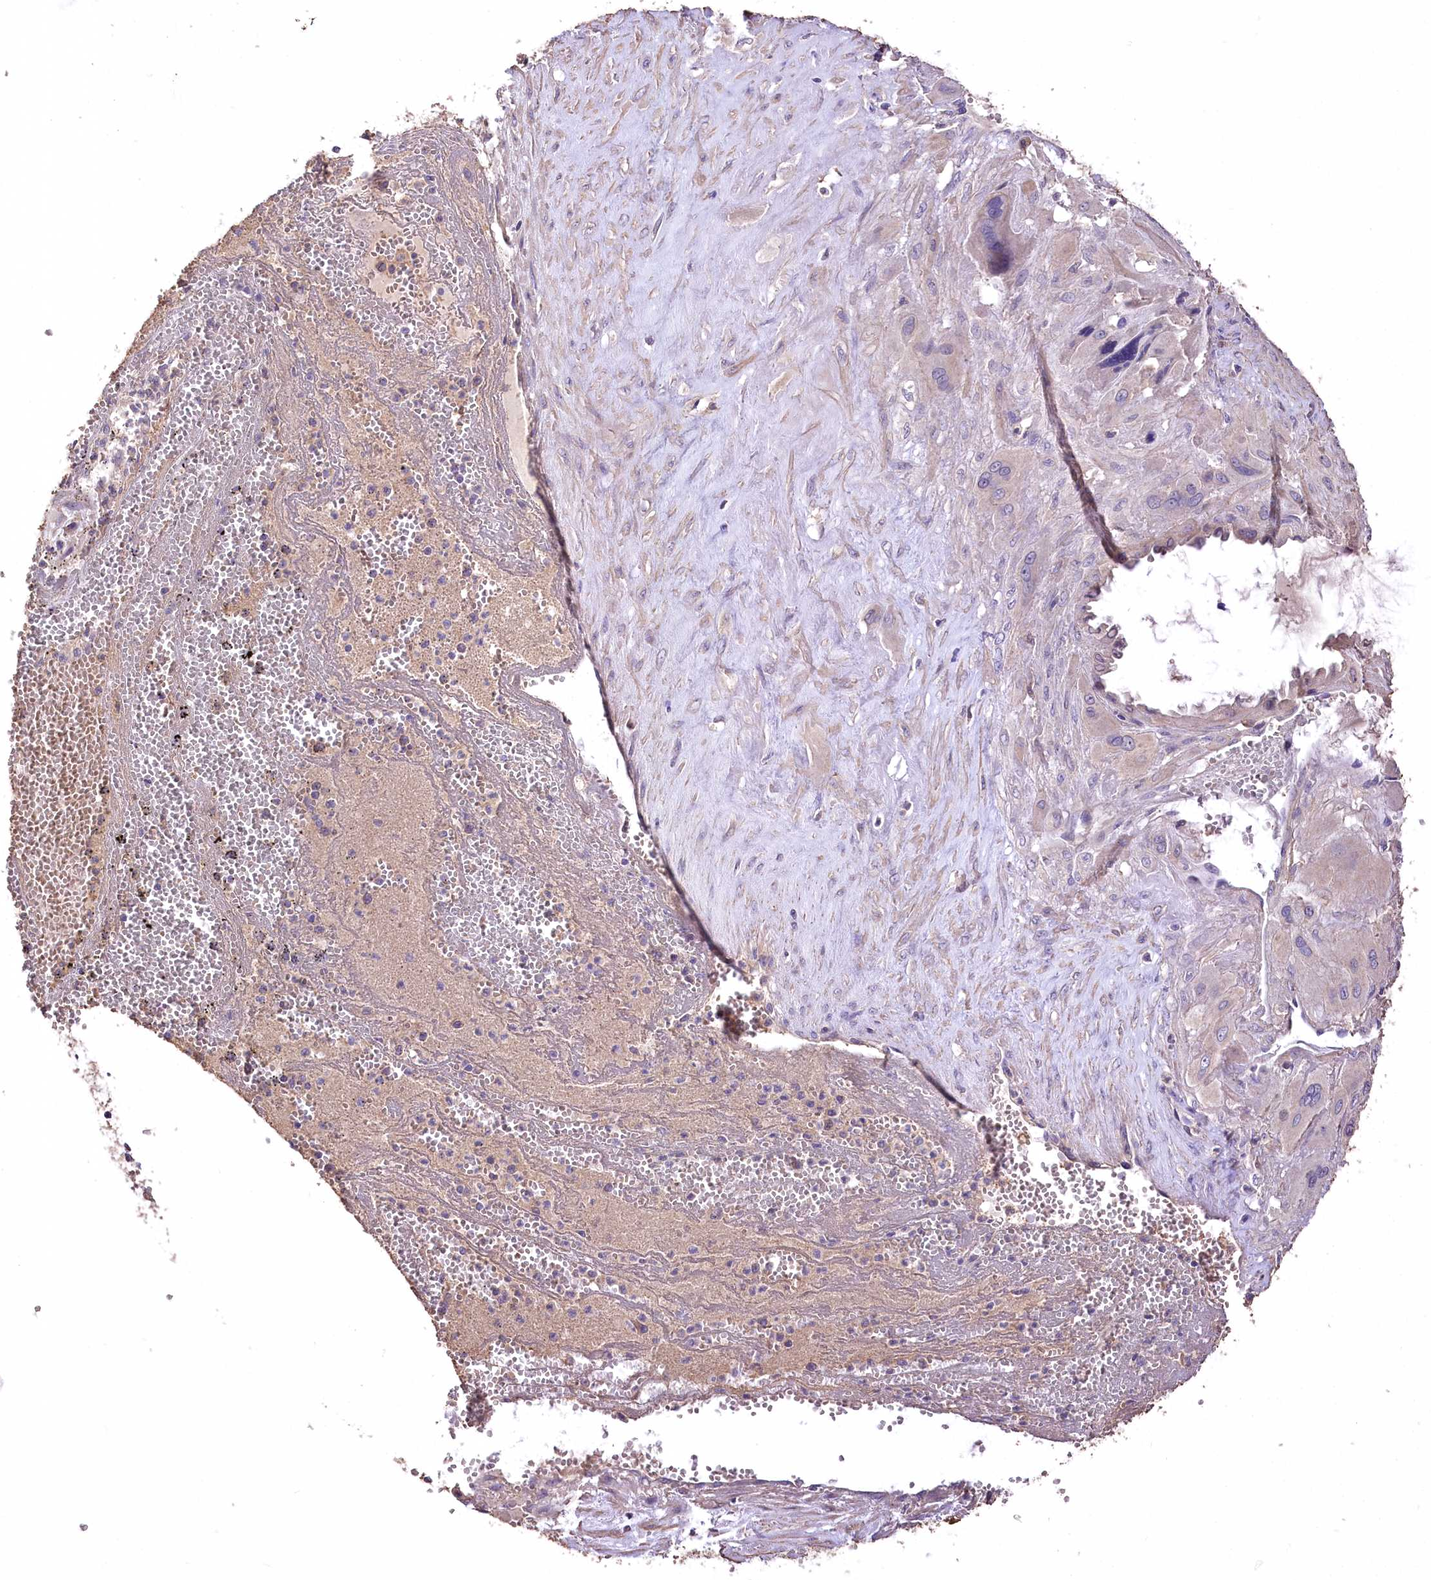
{"staining": {"intensity": "weak", "quantity": "<25%", "location": "cytoplasmic/membranous"}, "tissue": "cervical cancer", "cell_type": "Tumor cells", "image_type": "cancer", "snomed": [{"axis": "morphology", "description": "Squamous cell carcinoma, NOS"}, {"axis": "topography", "description": "Cervix"}], "caption": "IHC micrograph of neoplastic tissue: cervical cancer (squamous cell carcinoma) stained with DAB (3,3'-diaminobenzidine) displays no significant protein positivity in tumor cells.", "gene": "PCYOX1L", "patient": {"sex": "female", "age": 34}}